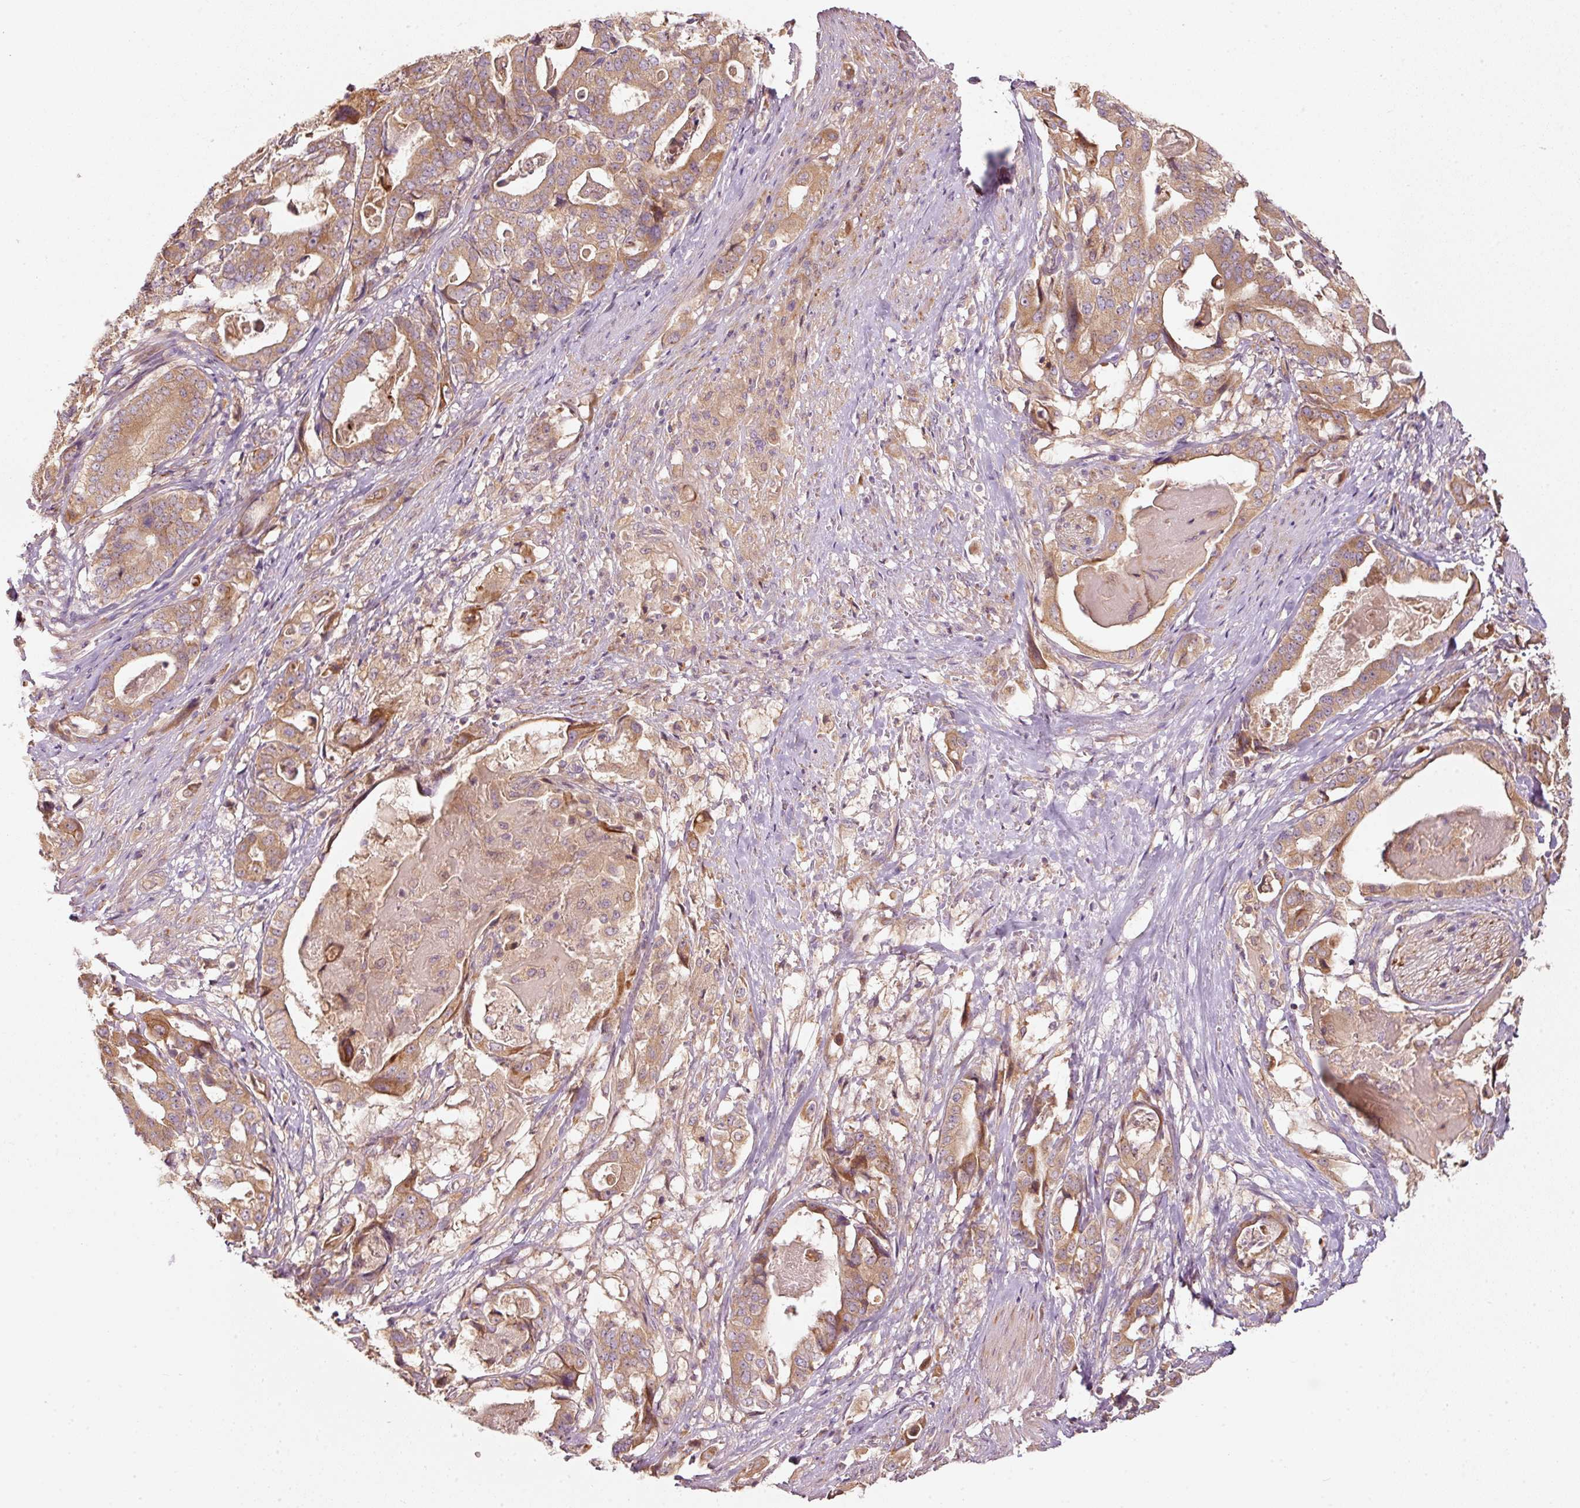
{"staining": {"intensity": "moderate", "quantity": ">75%", "location": "cytoplasmic/membranous"}, "tissue": "stomach cancer", "cell_type": "Tumor cells", "image_type": "cancer", "snomed": [{"axis": "morphology", "description": "Adenocarcinoma, NOS"}, {"axis": "topography", "description": "Stomach"}], "caption": "DAB immunohistochemical staining of human stomach cancer (adenocarcinoma) demonstrates moderate cytoplasmic/membranous protein expression in approximately >75% of tumor cells.", "gene": "MAP10", "patient": {"sex": "male", "age": 48}}